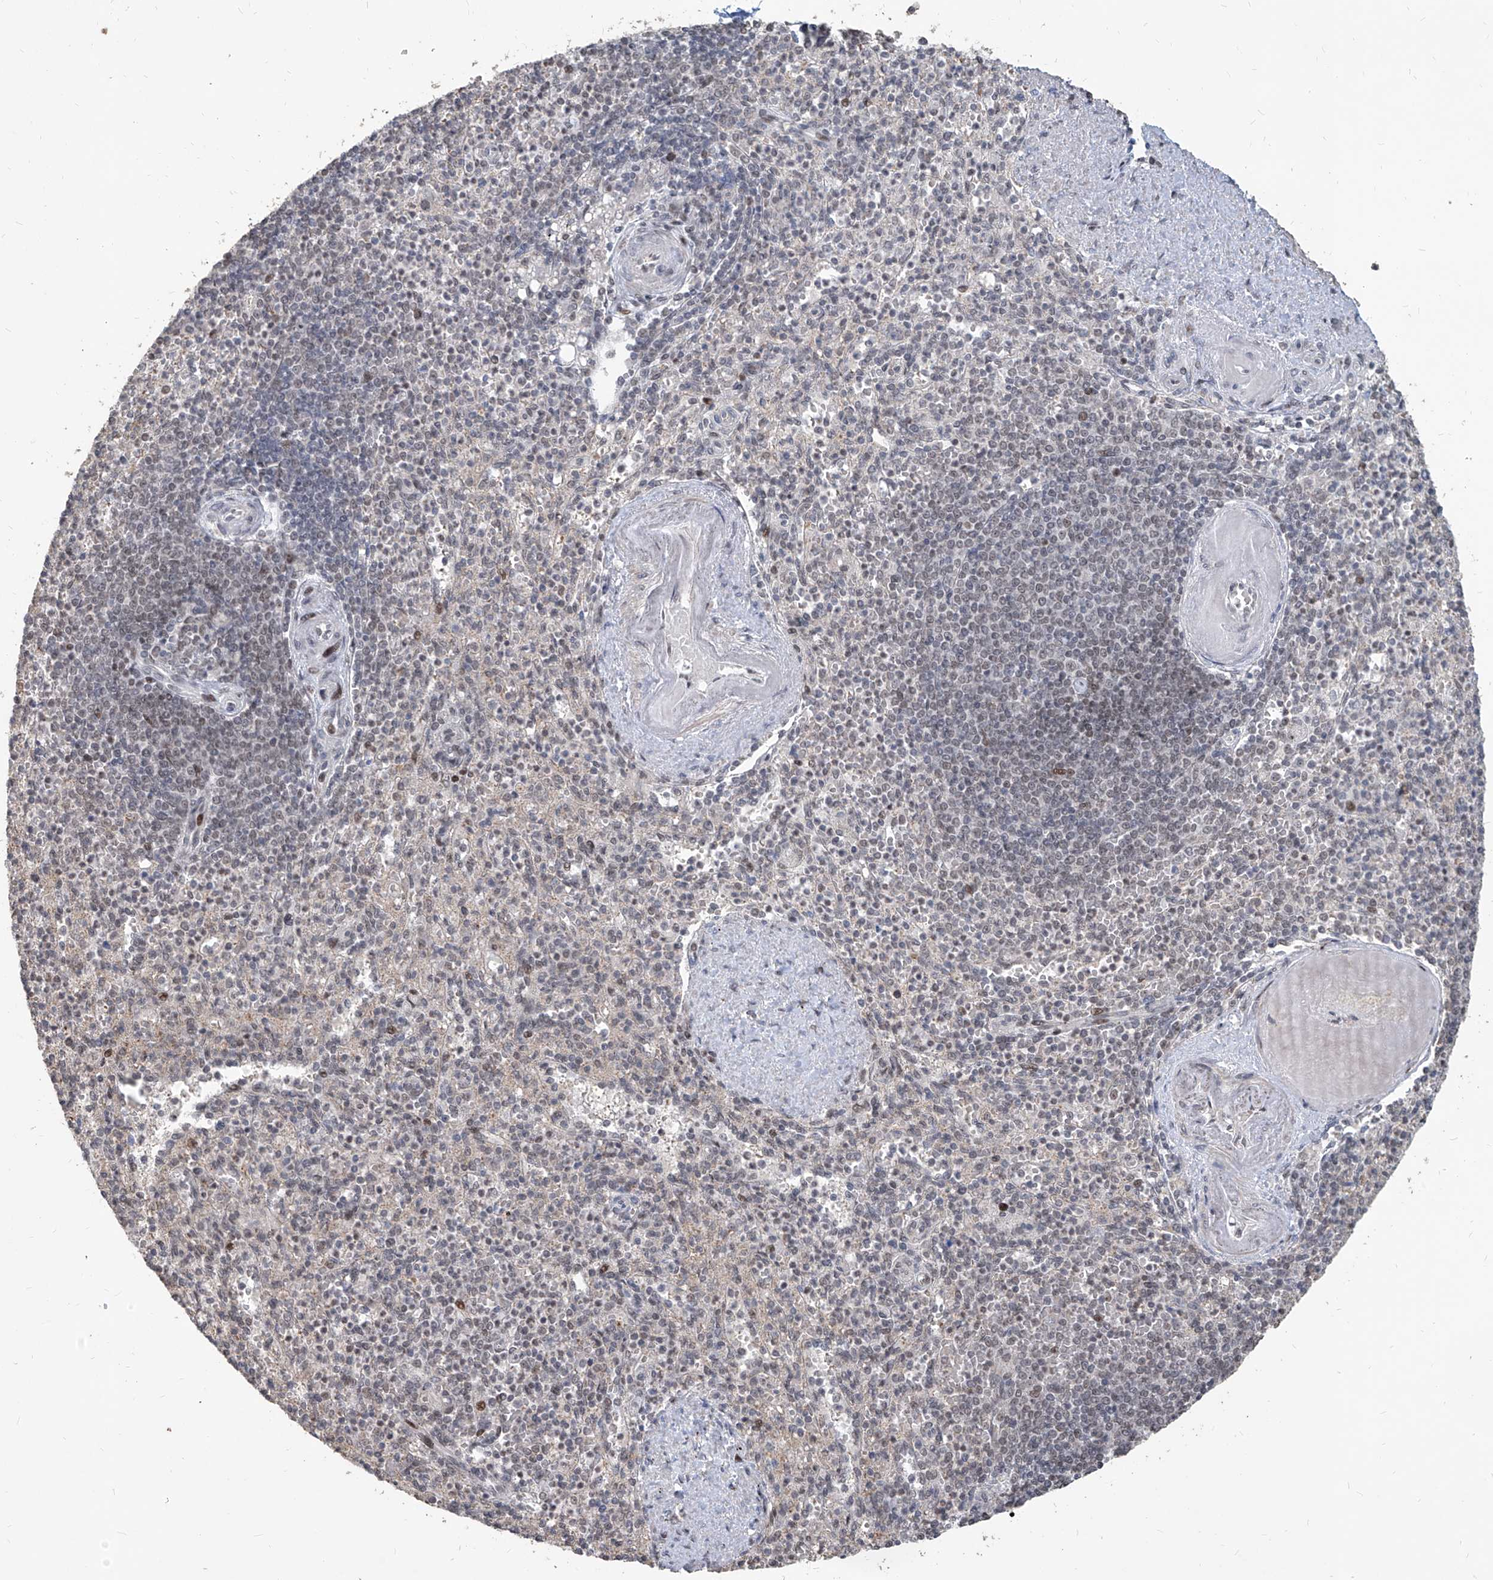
{"staining": {"intensity": "moderate", "quantity": "<25%", "location": "nuclear"}, "tissue": "spleen", "cell_type": "Cells in red pulp", "image_type": "normal", "snomed": [{"axis": "morphology", "description": "Normal tissue, NOS"}, {"axis": "topography", "description": "Spleen"}], "caption": "A brown stain labels moderate nuclear expression of a protein in cells in red pulp of unremarkable human spleen.", "gene": "IRF2", "patient": {"sex": "female", "age": 74}}